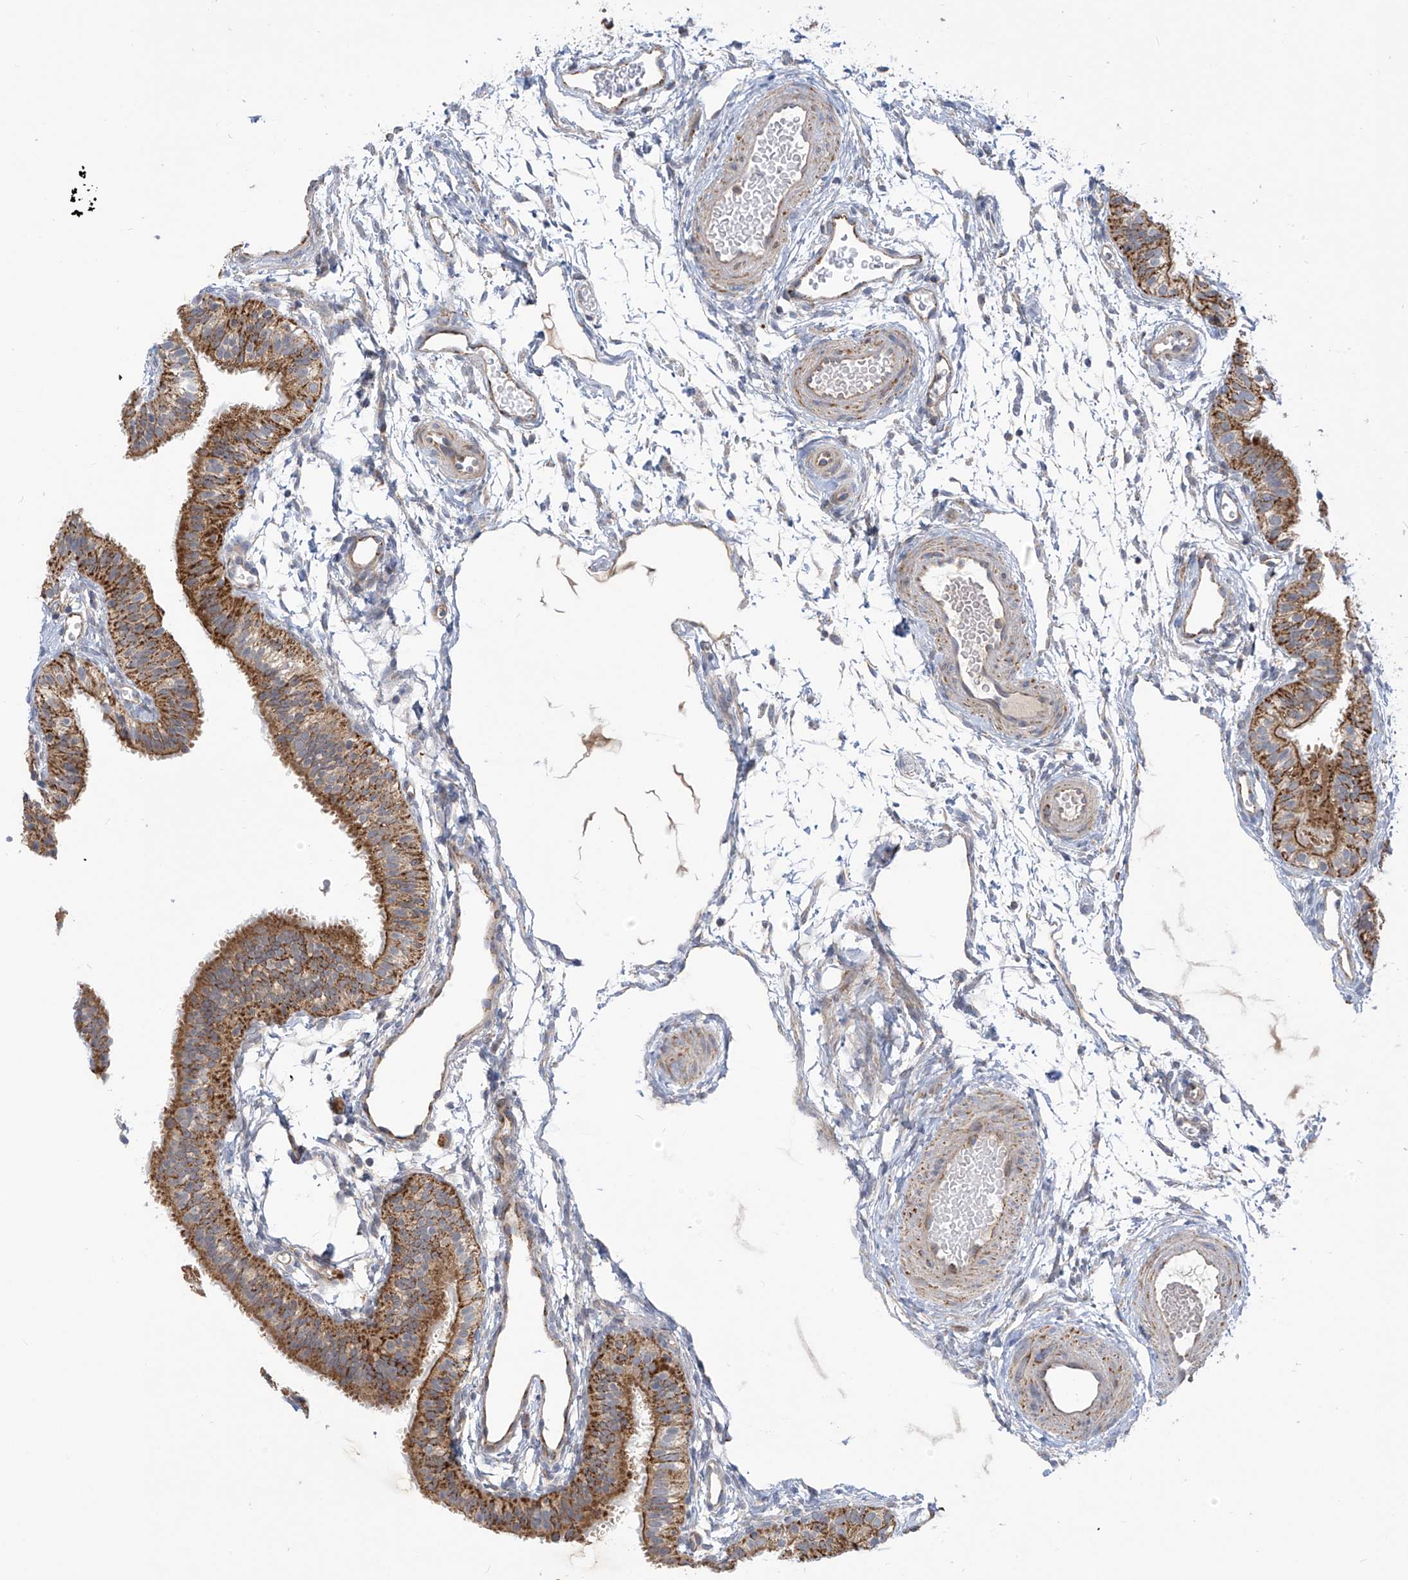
{"staining": {"intensity": "moderate", "quantity": ">75%", "location": "cytoplasmic/membranous"}, "tissue": "fallopian tube", "cell_type": "Glandular cells", "image_type": "normal", "snomed": [{"axis": "morphology", "description": "Normal tissue, NOS"}, {"axis": "topography", "description": "Fallopian tube"}], "caption": "Protein staining of benign fallopian tube reveals moderate cytoplasmic/membranous positivity in about >75% of glandular cells.", "gene": "SCGB1D2", "patient": {"sex": "female", "age": 35}}